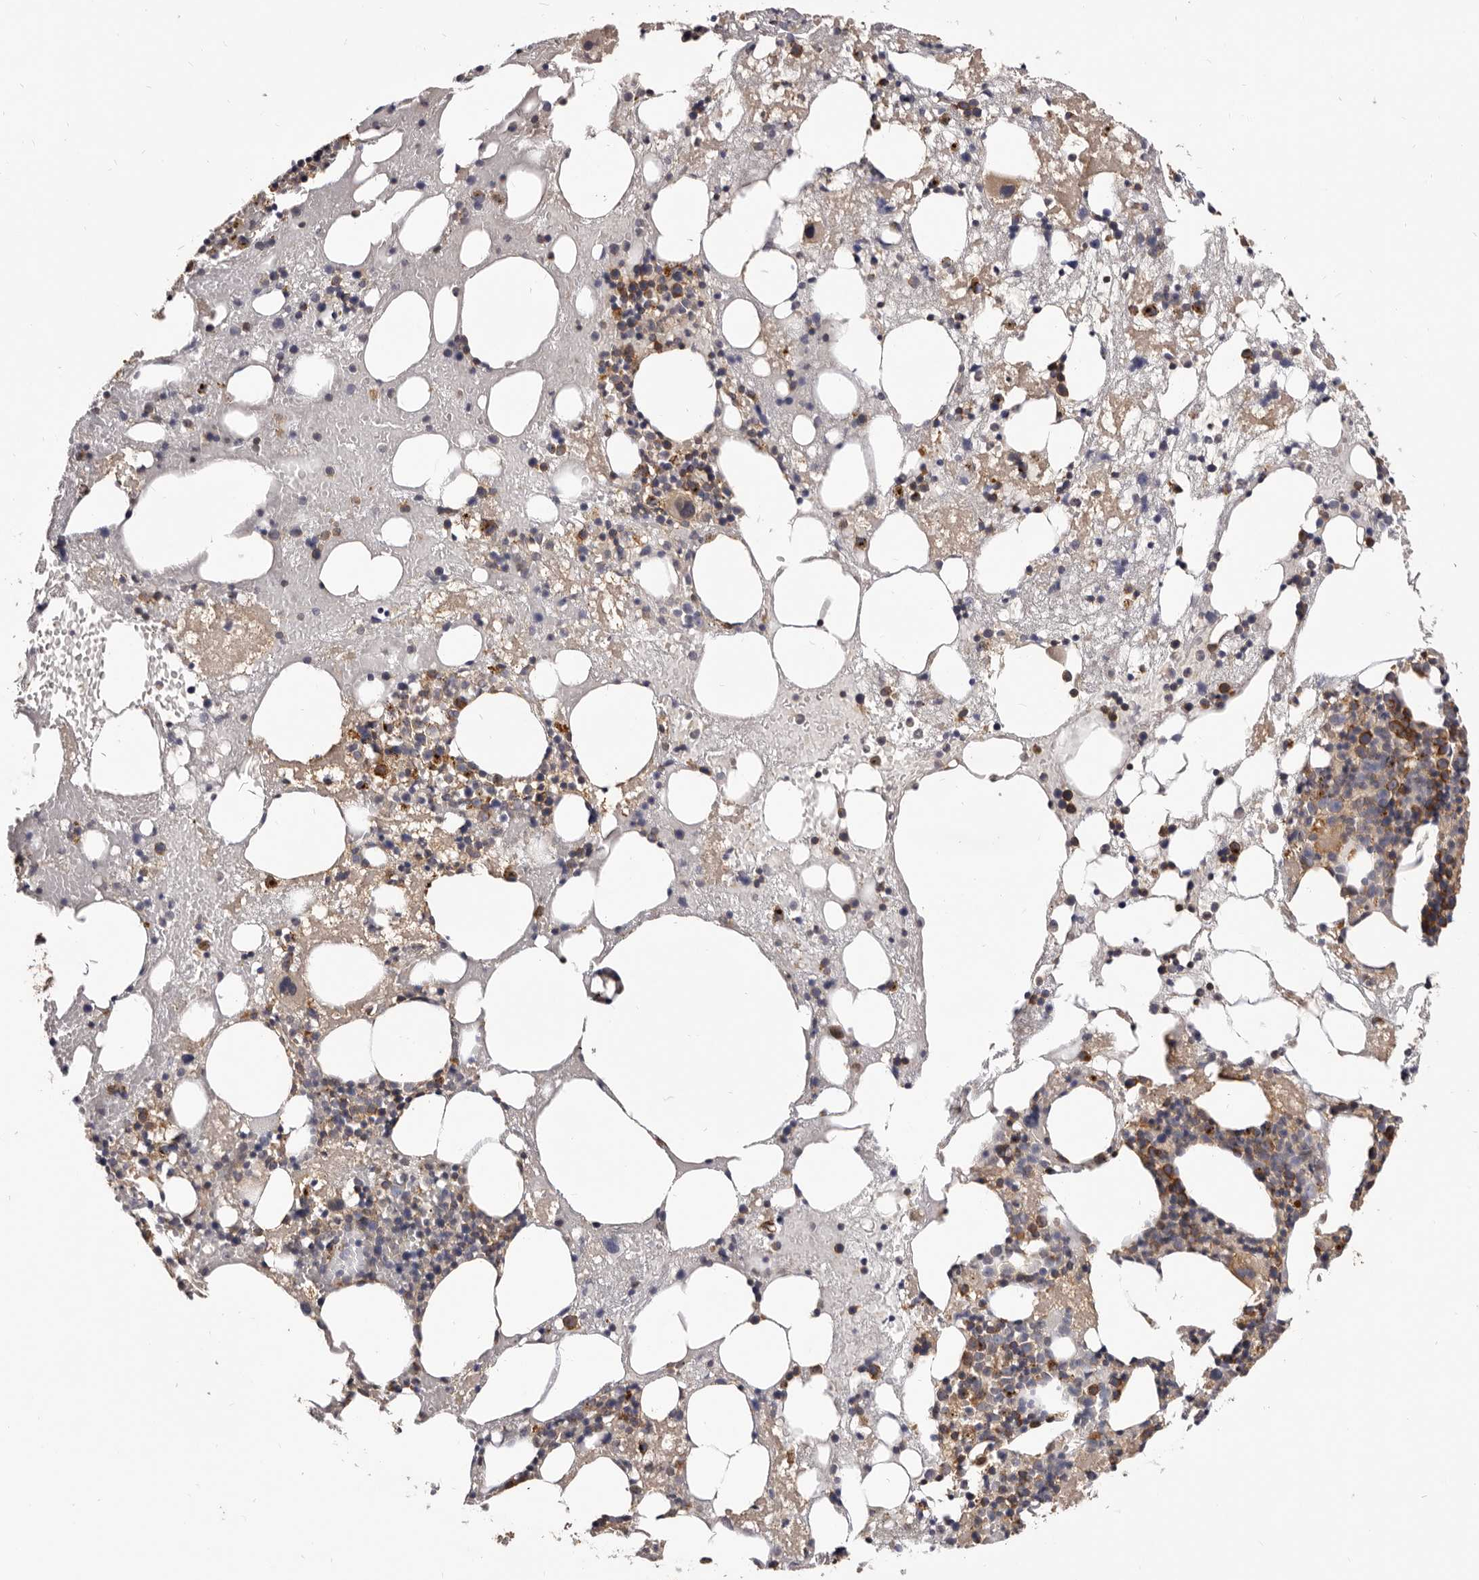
{"staining": {"intensity": "moderate", "quantity": ">75%", "location": "cytoplasmic/membranous"}, "tissue": "bone marrow", "cell_type": "Hematopoietic cells", "image_type": "normal", "snomed": [{"axis": "morphology", "description": "Normal tissue, NOS"}, {"axis": "topography", "description": "Bone marrow"}], "caption": "Human bone marrow stained with a protein marker reveals moderate staining in hematopoietic cells.", "gene": "ADAMTS20", "patient": {"sex": "male", "age": 48}}